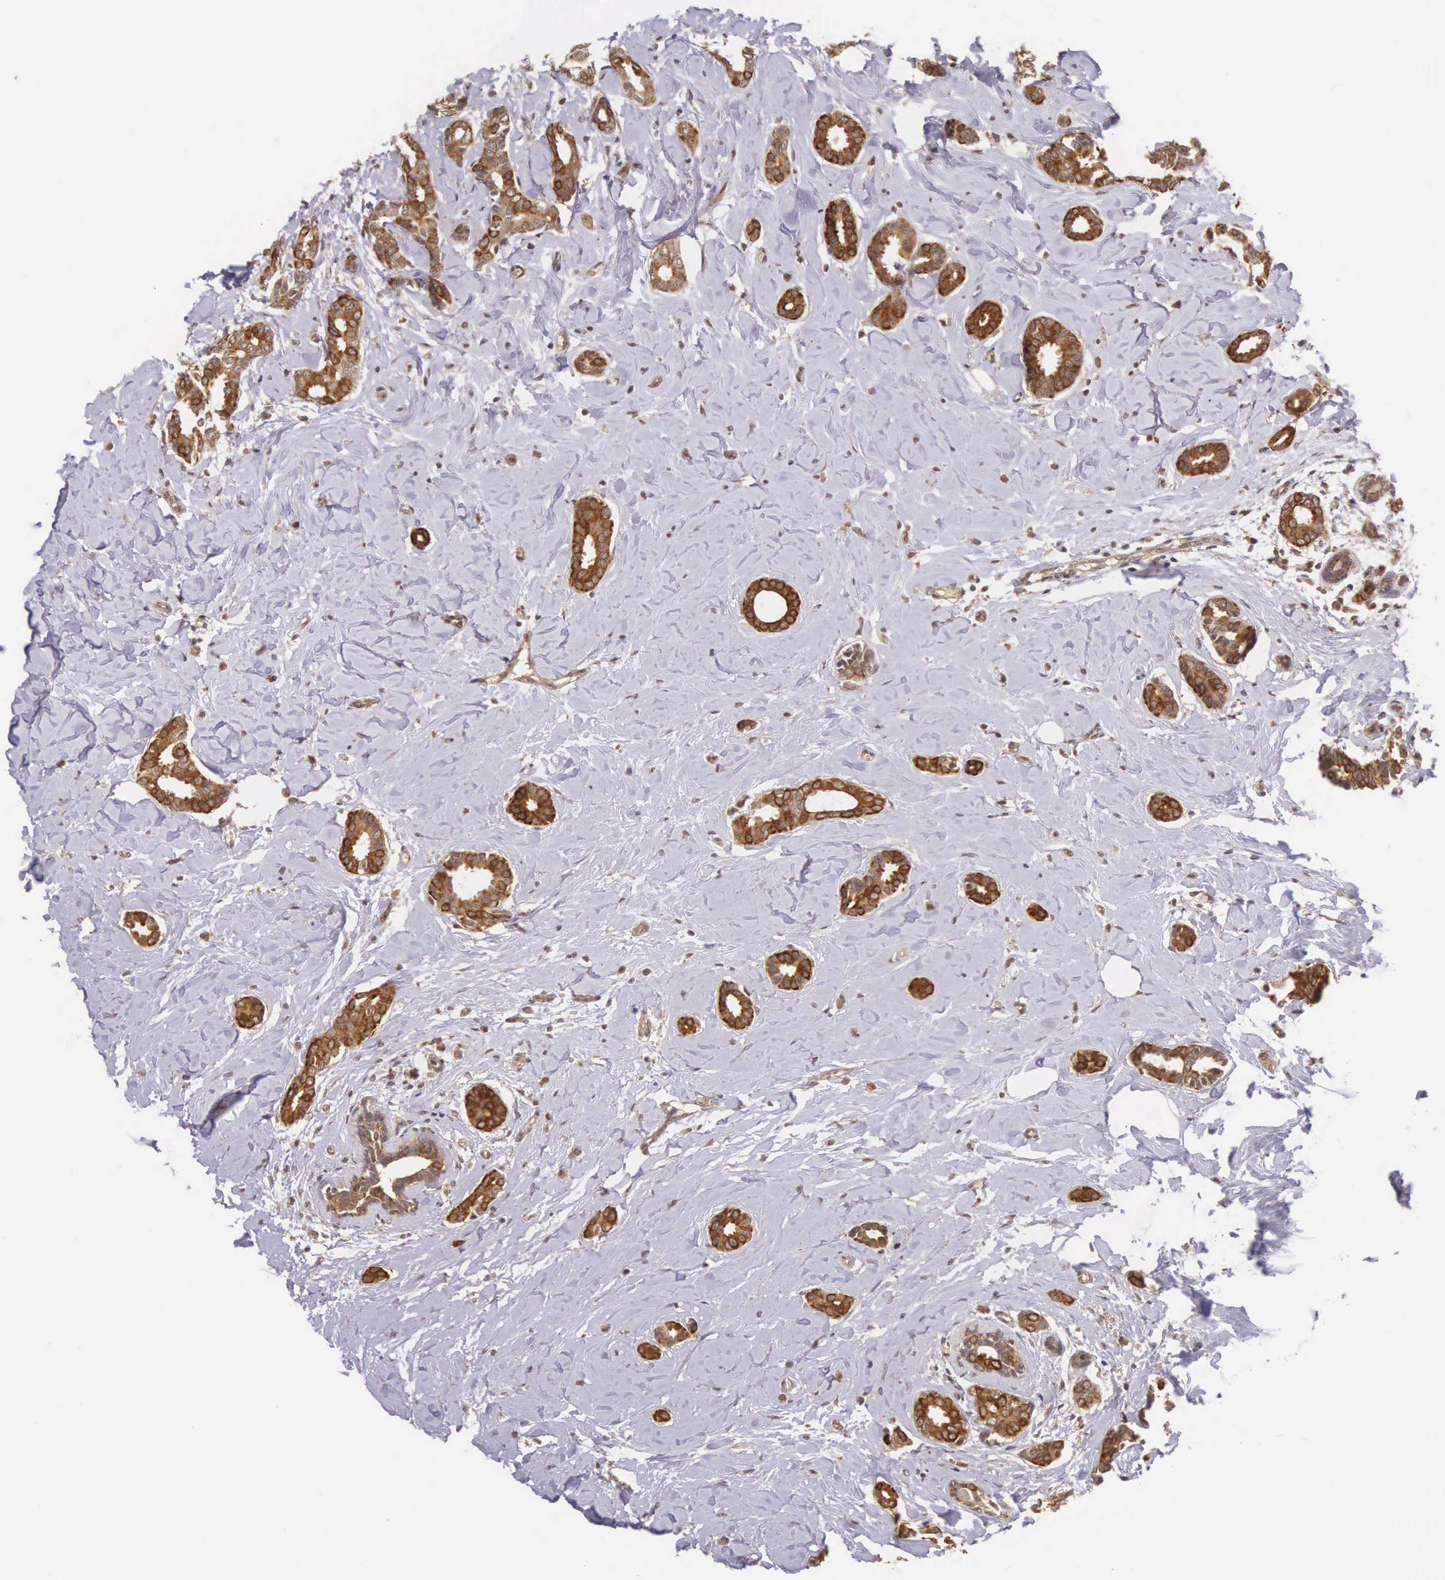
{"staining": {"intensity": "strong", "quantity": ">75%", "location": "cytoplasmic/membranous"}, "tissue": "breast cancer", "cell_type": "Tumor cells", "image_type": "cancer", "snomed": [{"axis": "morphology", "description": "Duct carcinoma"}, {"axis": "topography", "description": "Breast"}], "caption": "A brown stain shows strong cytoplasmic/membranous staining of a protein in human breast cancer tumor cells.", "gene": "VASH1", "patient": {"sex": "female", "age": 50}}